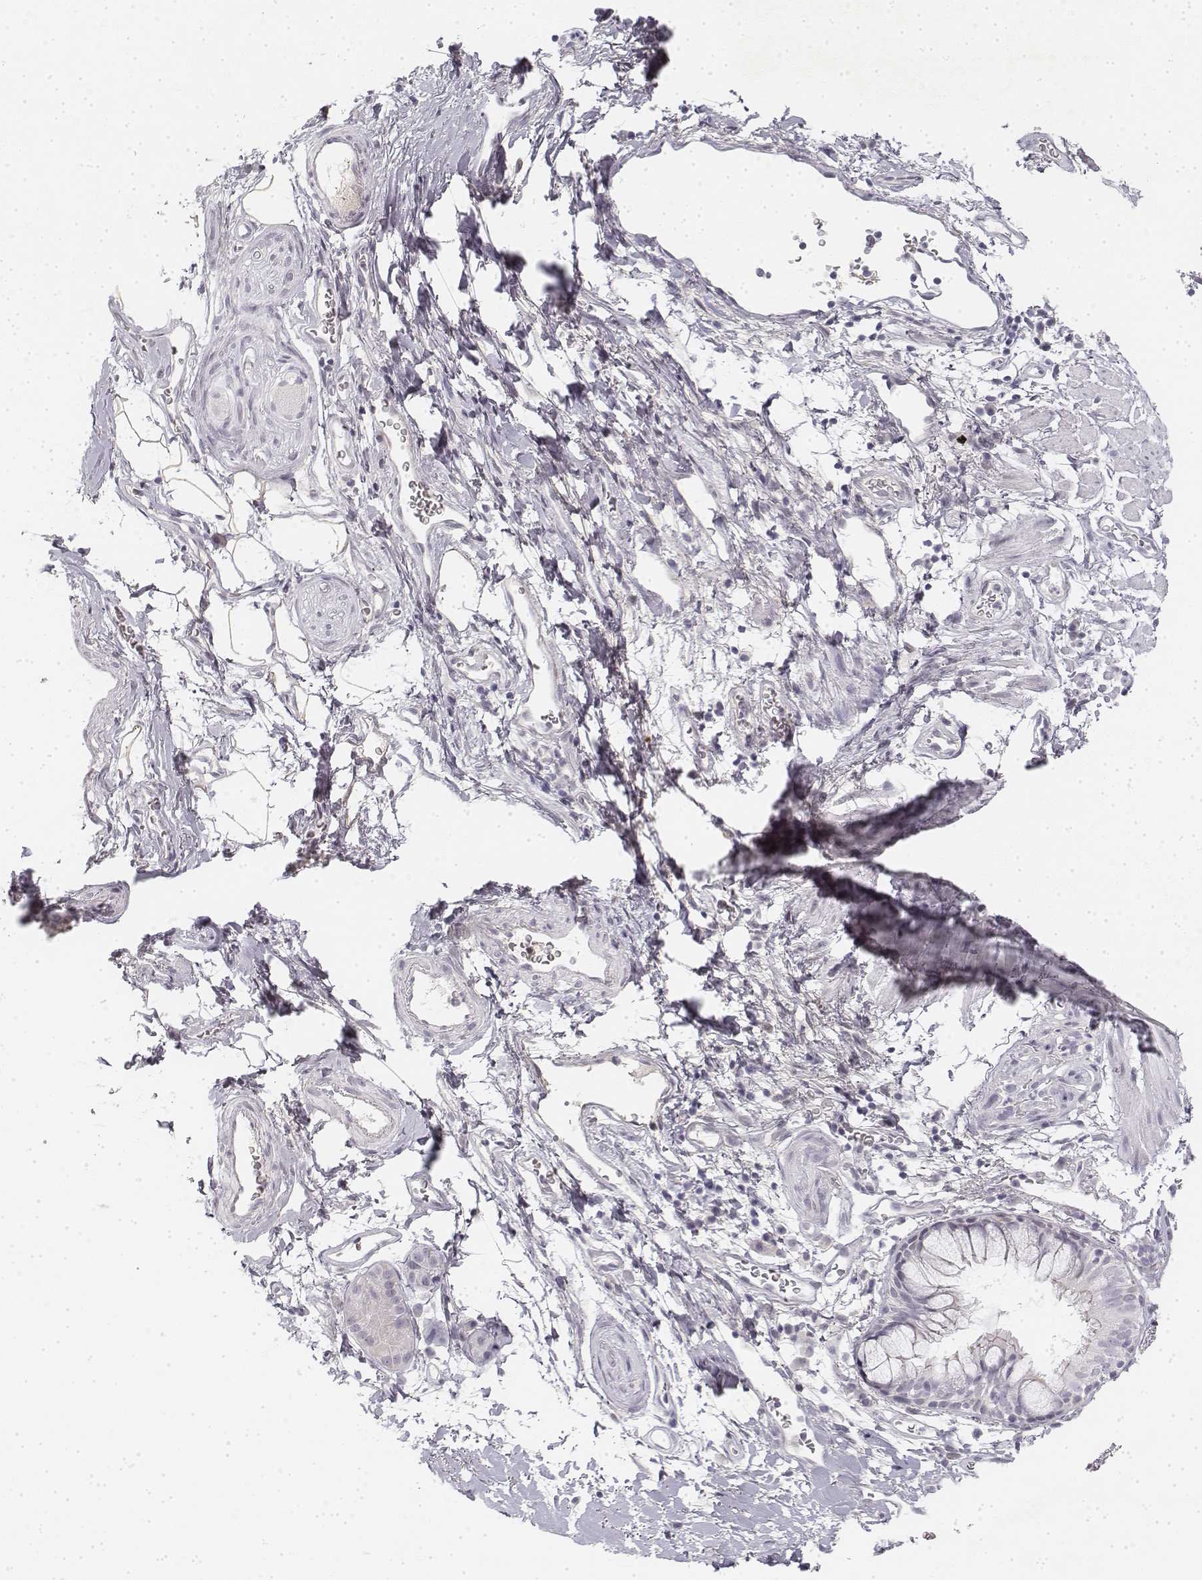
{"staining": {"intensity": "negative", "quantity": "none", "location": "none"}, "tissue": "bronchus", "cell_type": "Respiratory epithelial cells", "image_type": "normal", "snomed": [{"axis": "morphology", "description": "Normal tissue, NOS"}, {"axis": "topography", "description": "Cartilage tissue"}, {"axis": "topography", "description": "Bronchus"}], "caption": "Human bronchus stained for a protein using IHC displays no staining in respiratory epithelial cells.", "gene": "KRT84", "patient": {"sex": "male", "age": 58}}